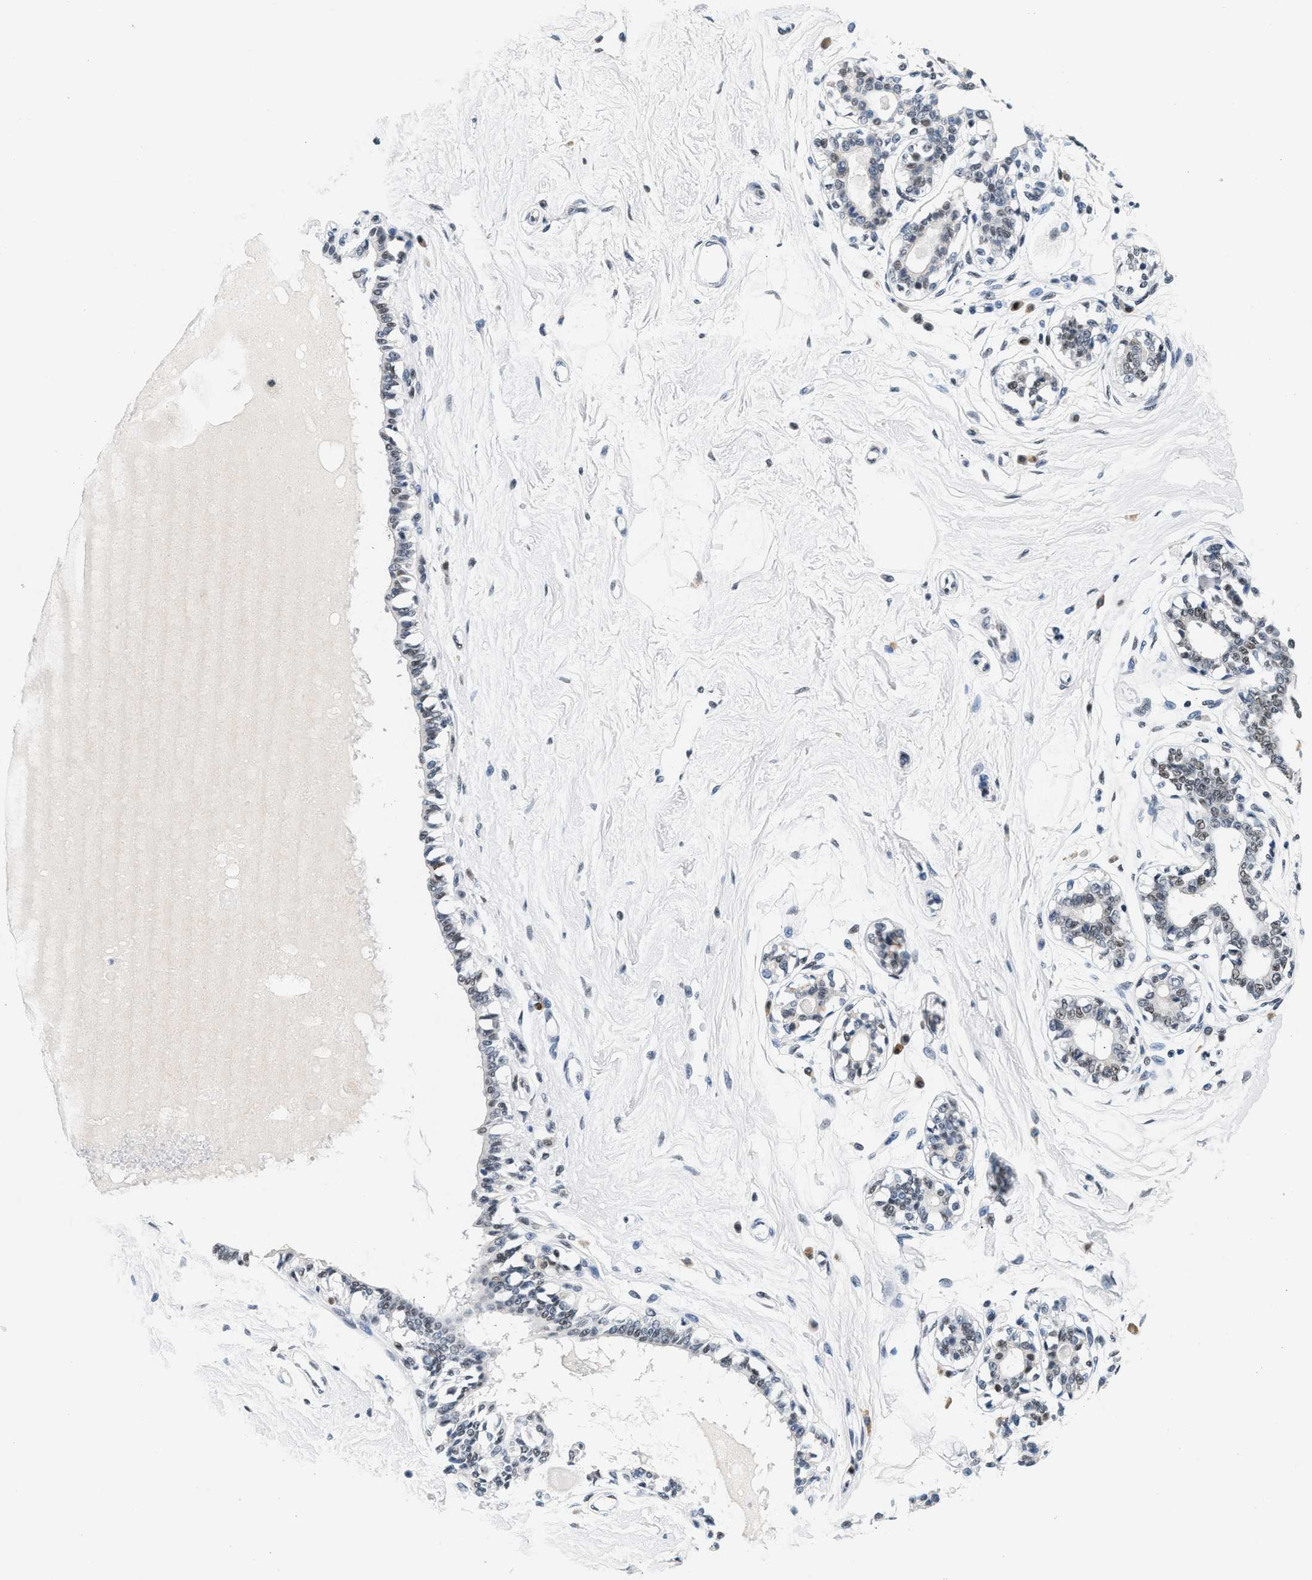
{"staining": {"intensity": "negative", "quantity": "none", "location": "none"}, "tissue": "breast", "cell_type": "Adipocytes", "image_type": "normal", "snomed": [{"axis": "morphology", "description": "Normal tissue, NOS"}, {"axis": "topography", "description": "Breast"}], "caption": "This is an immunohistochemistry micrograph of benign breast. There is no positivity in adipocytes.", "gene": "ATF2", "patient": {"sex": "female", "age": 45}}